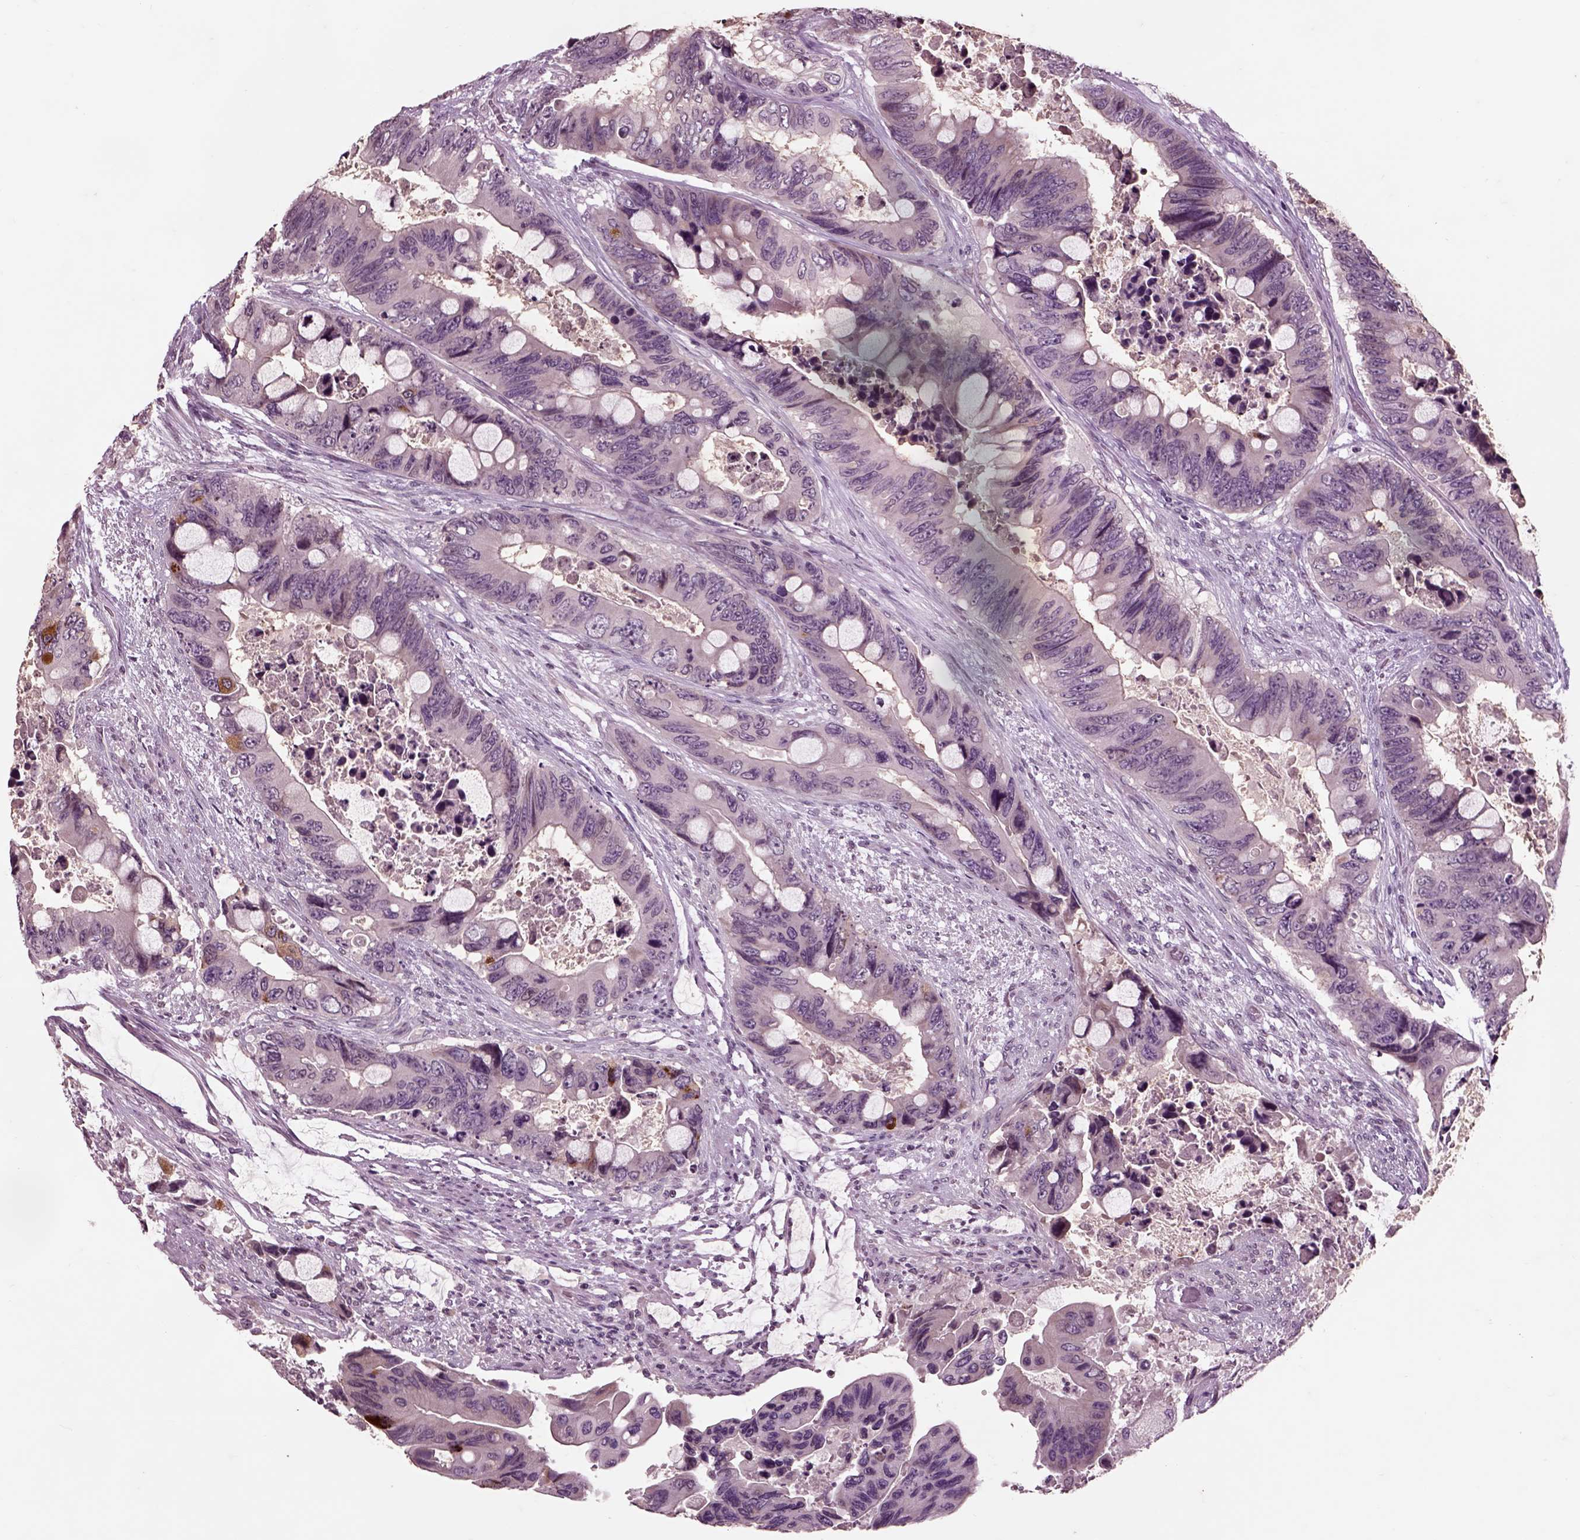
{"staining": {"intensity": "negative", "quantity": "none", "location": "none"}, "tissue": "colorectal cancer", "cell_type": "Tumor cells", "image_type": "cancer", "snomed": [{"axis": "morphology", "description": "Adenocarcinoma, NOS"}, {"axis": "topography", "description": "Rectum"}], "caption": "The IHC photomicrograph has no significant expression in tumor cells of adenocarcinoma (colorectal) tissue.", "gene": "CHGB", "patient": {"sex": "male", "age": 63}}